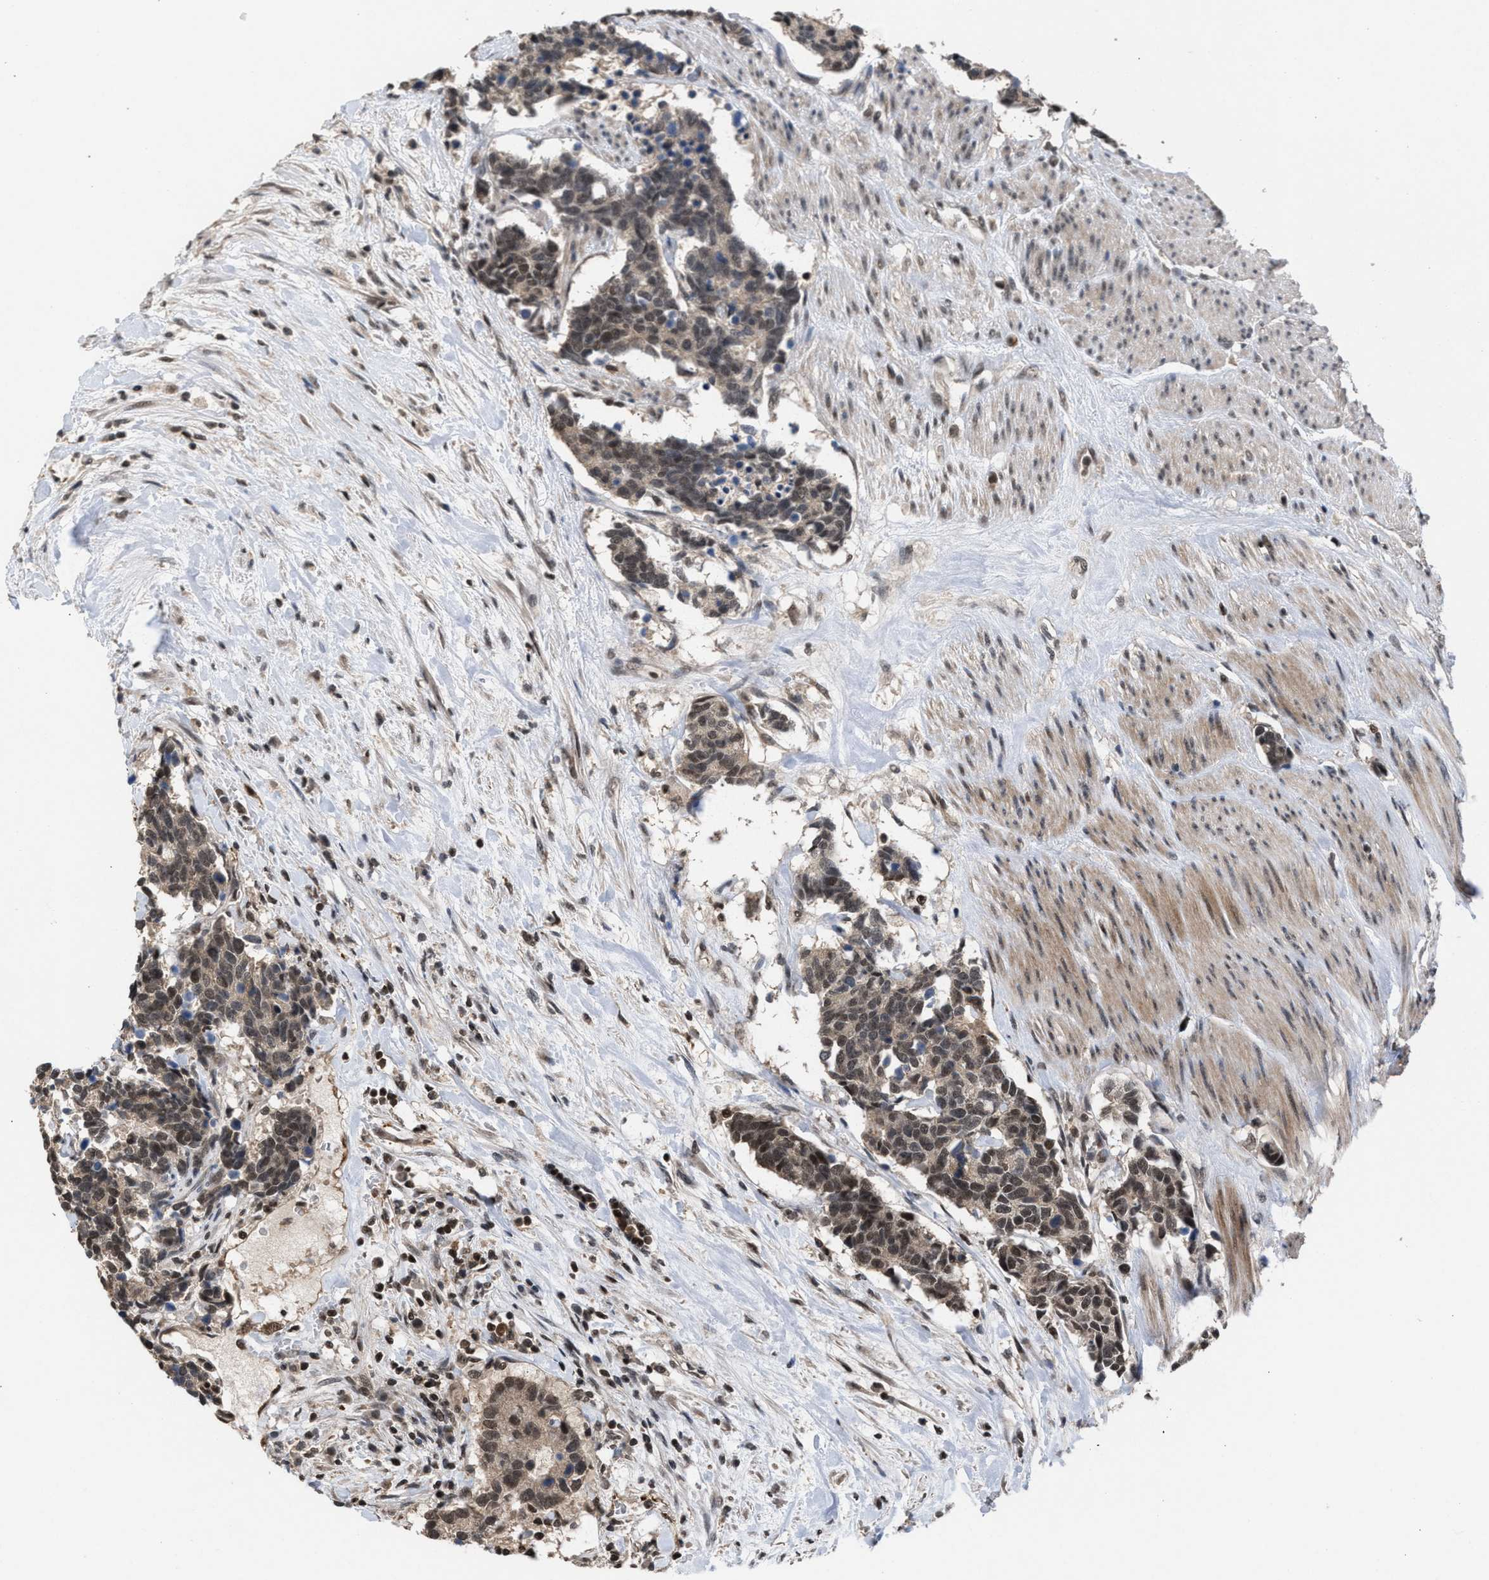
{"staining": {"intensity": "weak", "quantity": "25%-75%", "location": "cytoplasmic/membranous,nuclear"}, "tissue": "carcinoid", "cell_type": "Tumor cells", "image_type": "cancer", "snomed": [{"axis": "morphology", "description": "Carcinoma, NOS"}, {"axis": "morphology", "description": "Carcinoid, malignant, NOS"}, {"axis": "topography", "description": "Urinary bladder"}], "caption": "DAB immunohistochemical staining of carcinoma shows weak cytoplasmic/membranous and nuclear protein staining in approximately 25%-75% of tumor cells.", "gene": "C9orf78", "patient": {"sex": "male", "age": 57}}